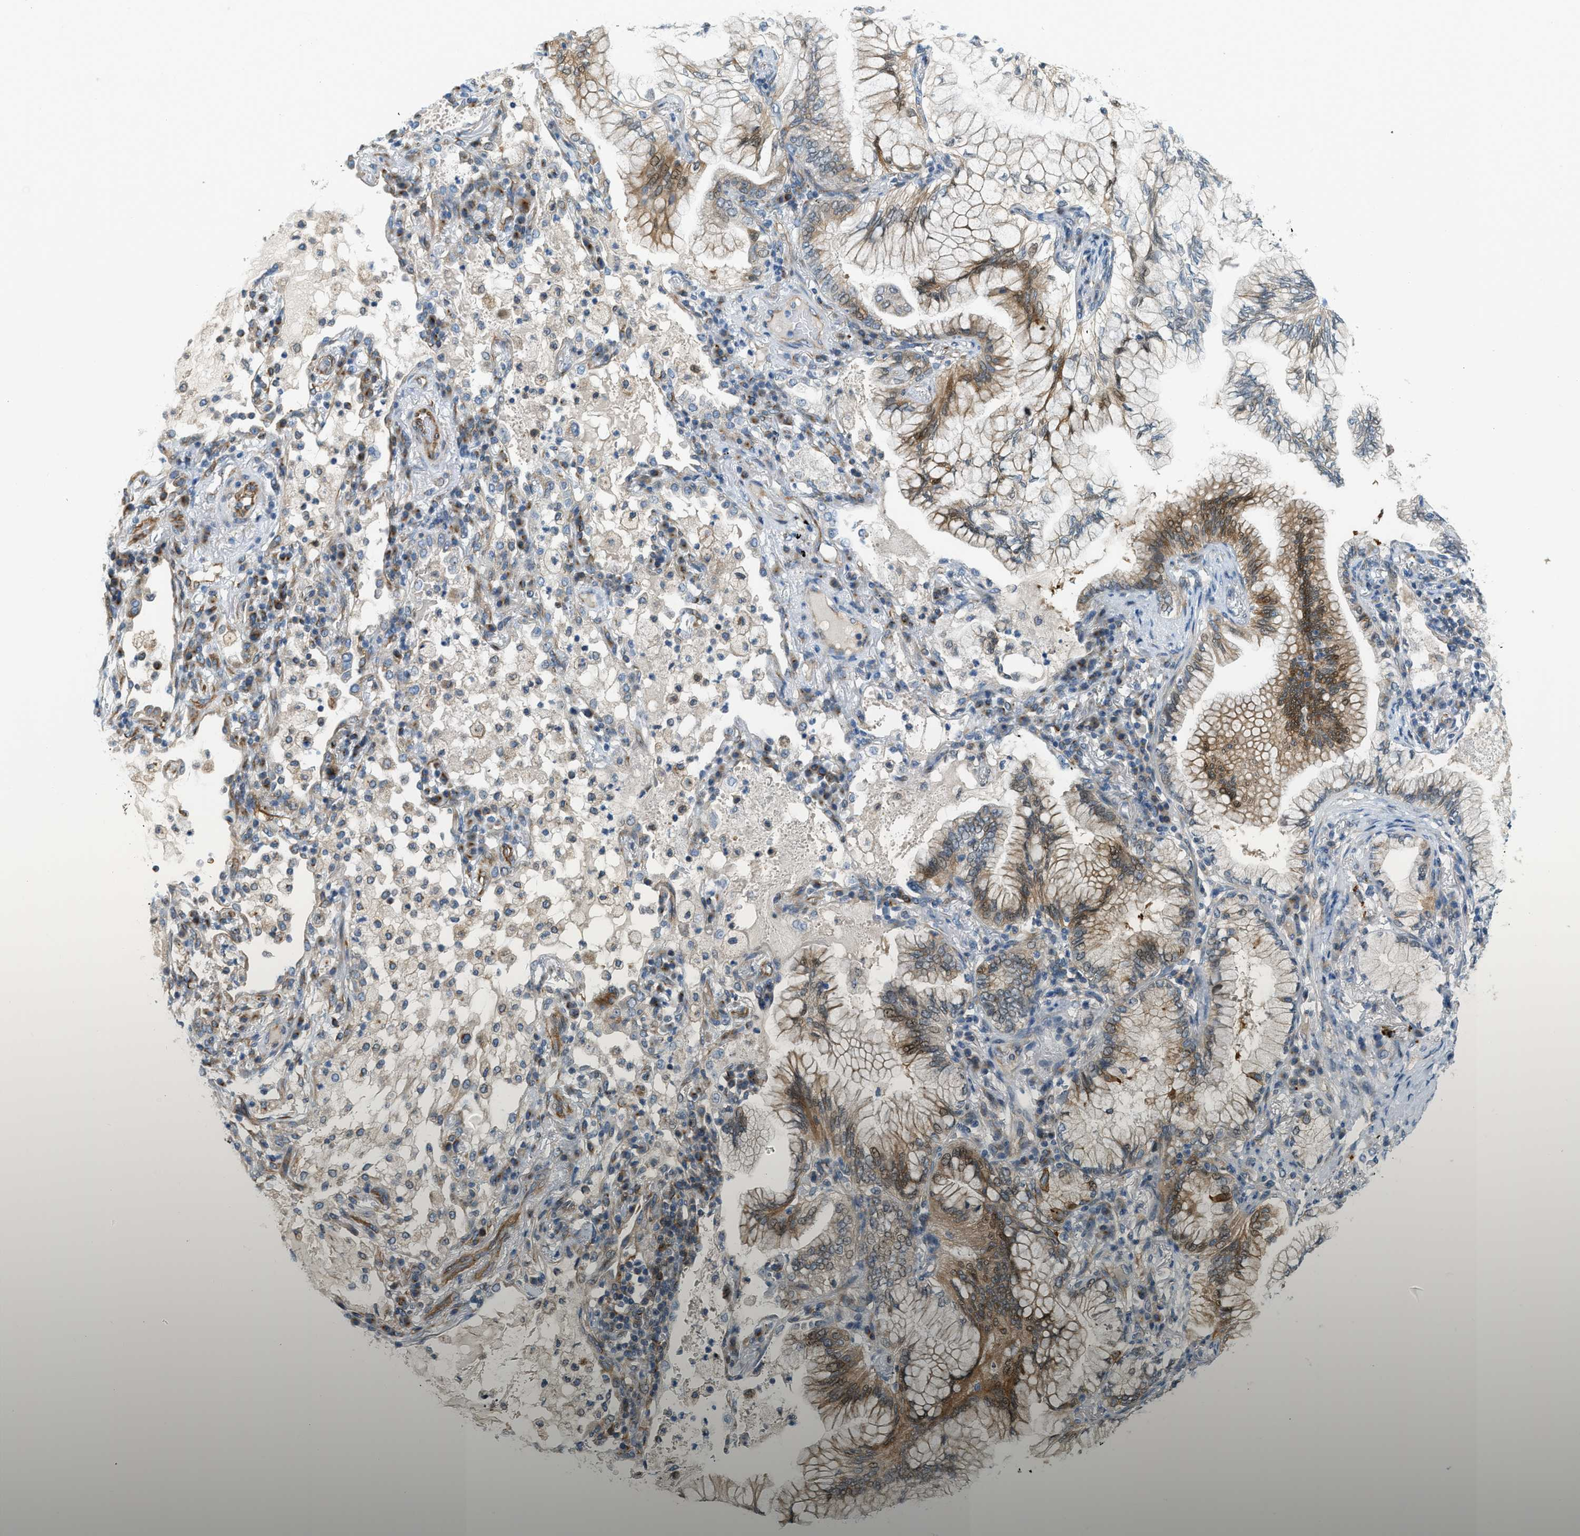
{"staining": {"intensity": "moderate", "quantity": ">75%", "location": "cytoplasmic/membranous"}, "tissue": "lung cancer", "cell_type": "Tumor cells", "image_type": "cancer", "snomed": [{"axis": "morphology", "description": "Adenocarcinoma, NOS"}, {"axis": "topography", "description": "Lung"}], "caption": "Lung cancer (adenocarcinoma) stained with DAB immunohistochemistry (IHC) shows medium levels of moderate cytoplasmic/membranous expression in approximately >75% of tumor cells. (brown staining indicates protein expression, while blue staining denotes nuclei).", "gene": "NME8", "patient": {"sex": "female", "age": 70}}